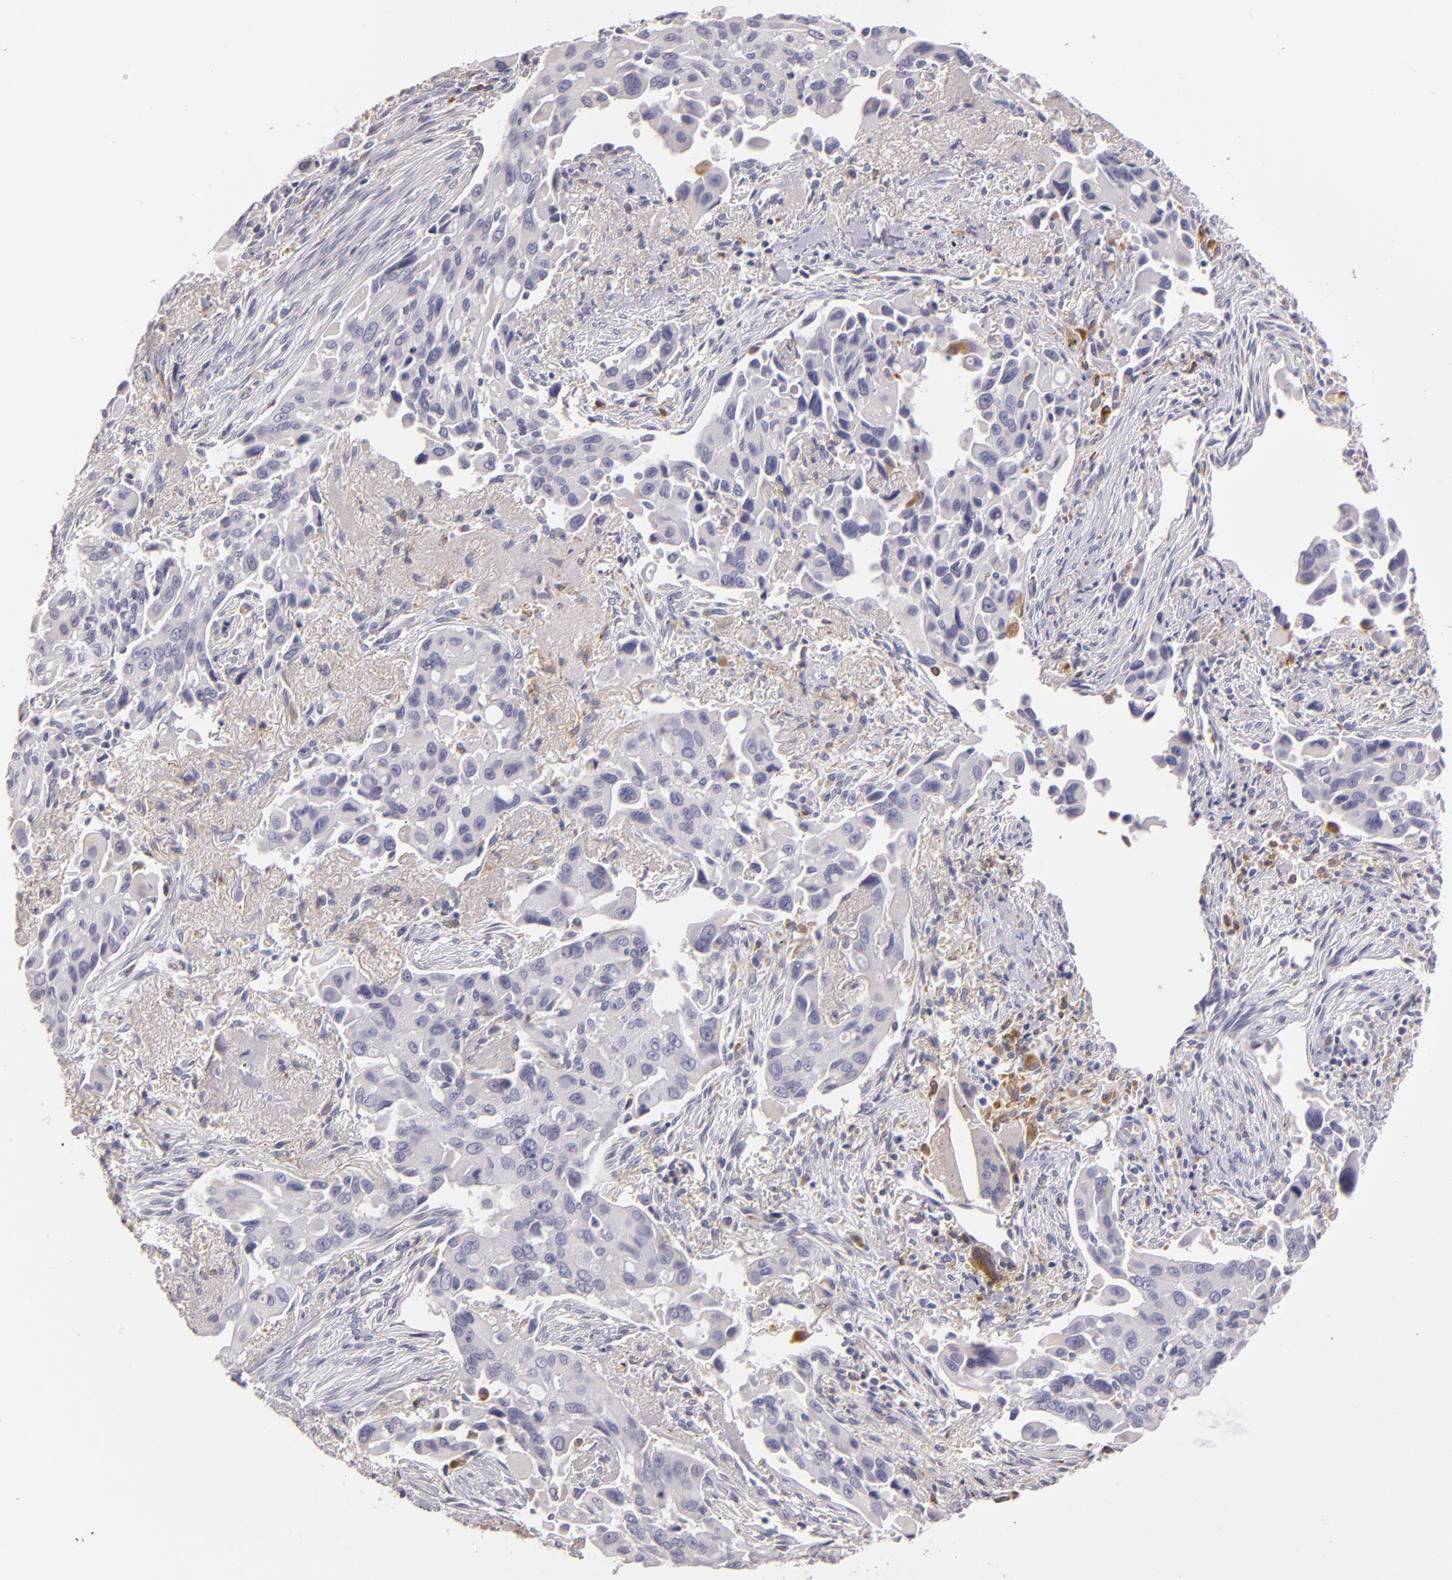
{"staining": {"intensity": "negative", "quantity": "none", "location": "none"}, "tissue": "lung cancer", "cell_type": "Tumor cells", "image_type": "cancer", "snomed": [{"axis": "morphology", "description": "Adenocarcinoma, NOS"}, {"axis": "topography", "description": "Lung"}], "caption": "High magnification brightfield microscopy of lung cancer stained with DAB (brown) and counterstained with hematoxylin (blue): tumor cells show no significant positivity. (DAB (3,3'-diaminobenzidine) immunohistochemistry (IHC) with hematoxylin counter stain).", "gene": "TLR8", "patient": {"sex": "male", "age": 68}}